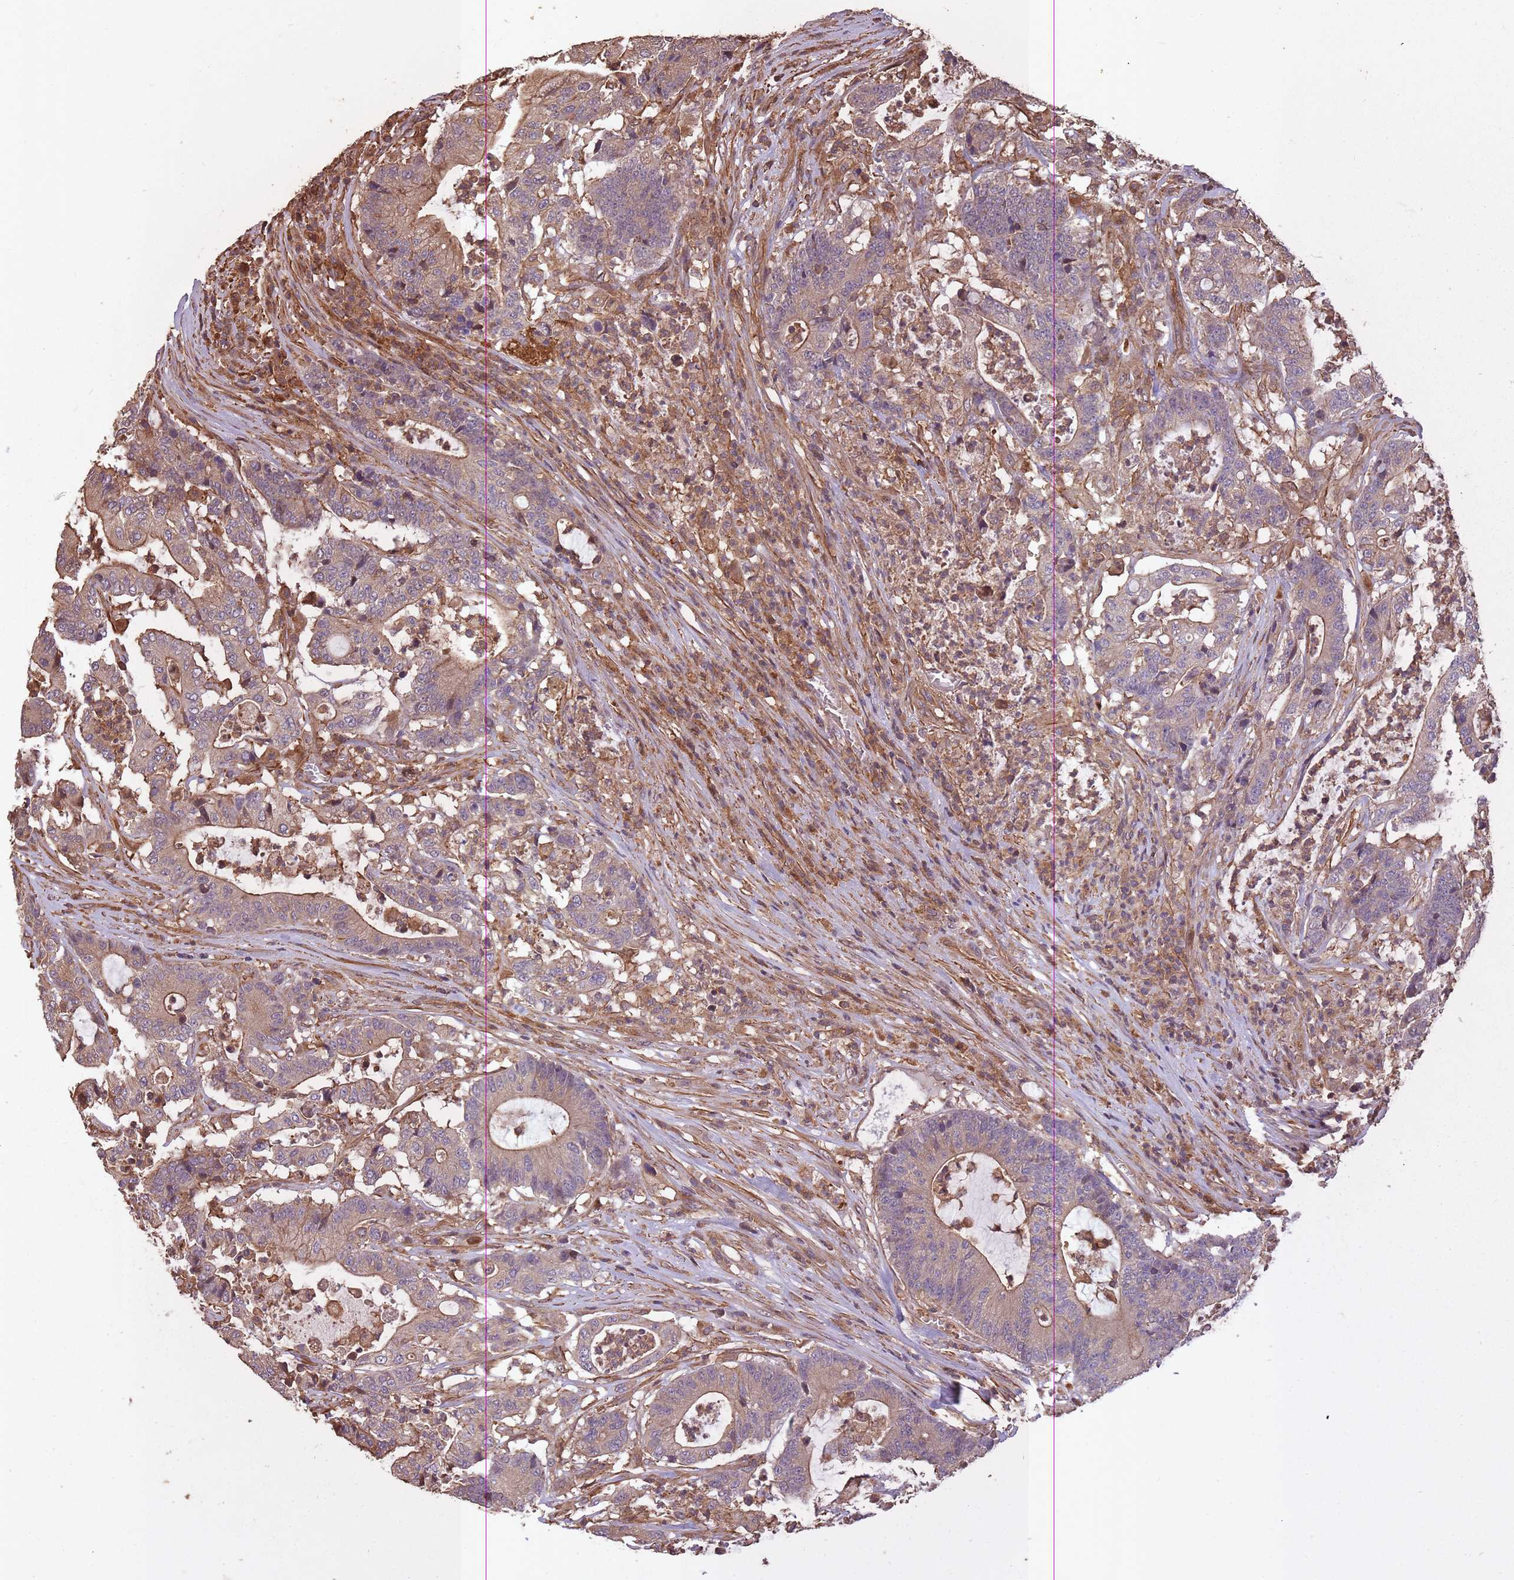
{"staining": {"intensity": "moderate", "quantity": ">75%", "location": "cytoplasmic/membranous"}, "tissue": "colorectal cancer", "cell_type": "Tumor cells", "image_type": "cancer", "snomed": [{"axis": "morphology", "description": "Adenocarcinoma, NOS"}, {"axis": "topography", "description": "Colon"}], "caption": "There is medium levels of moderate cytoplasmic/membranous expression in tumor cells of colorectal adenocarcinoma, as demonstrated by immunohistochemical staining (brown color).", "gene": "ARMH3", "patient": {"sex": "female", "age": 84}}